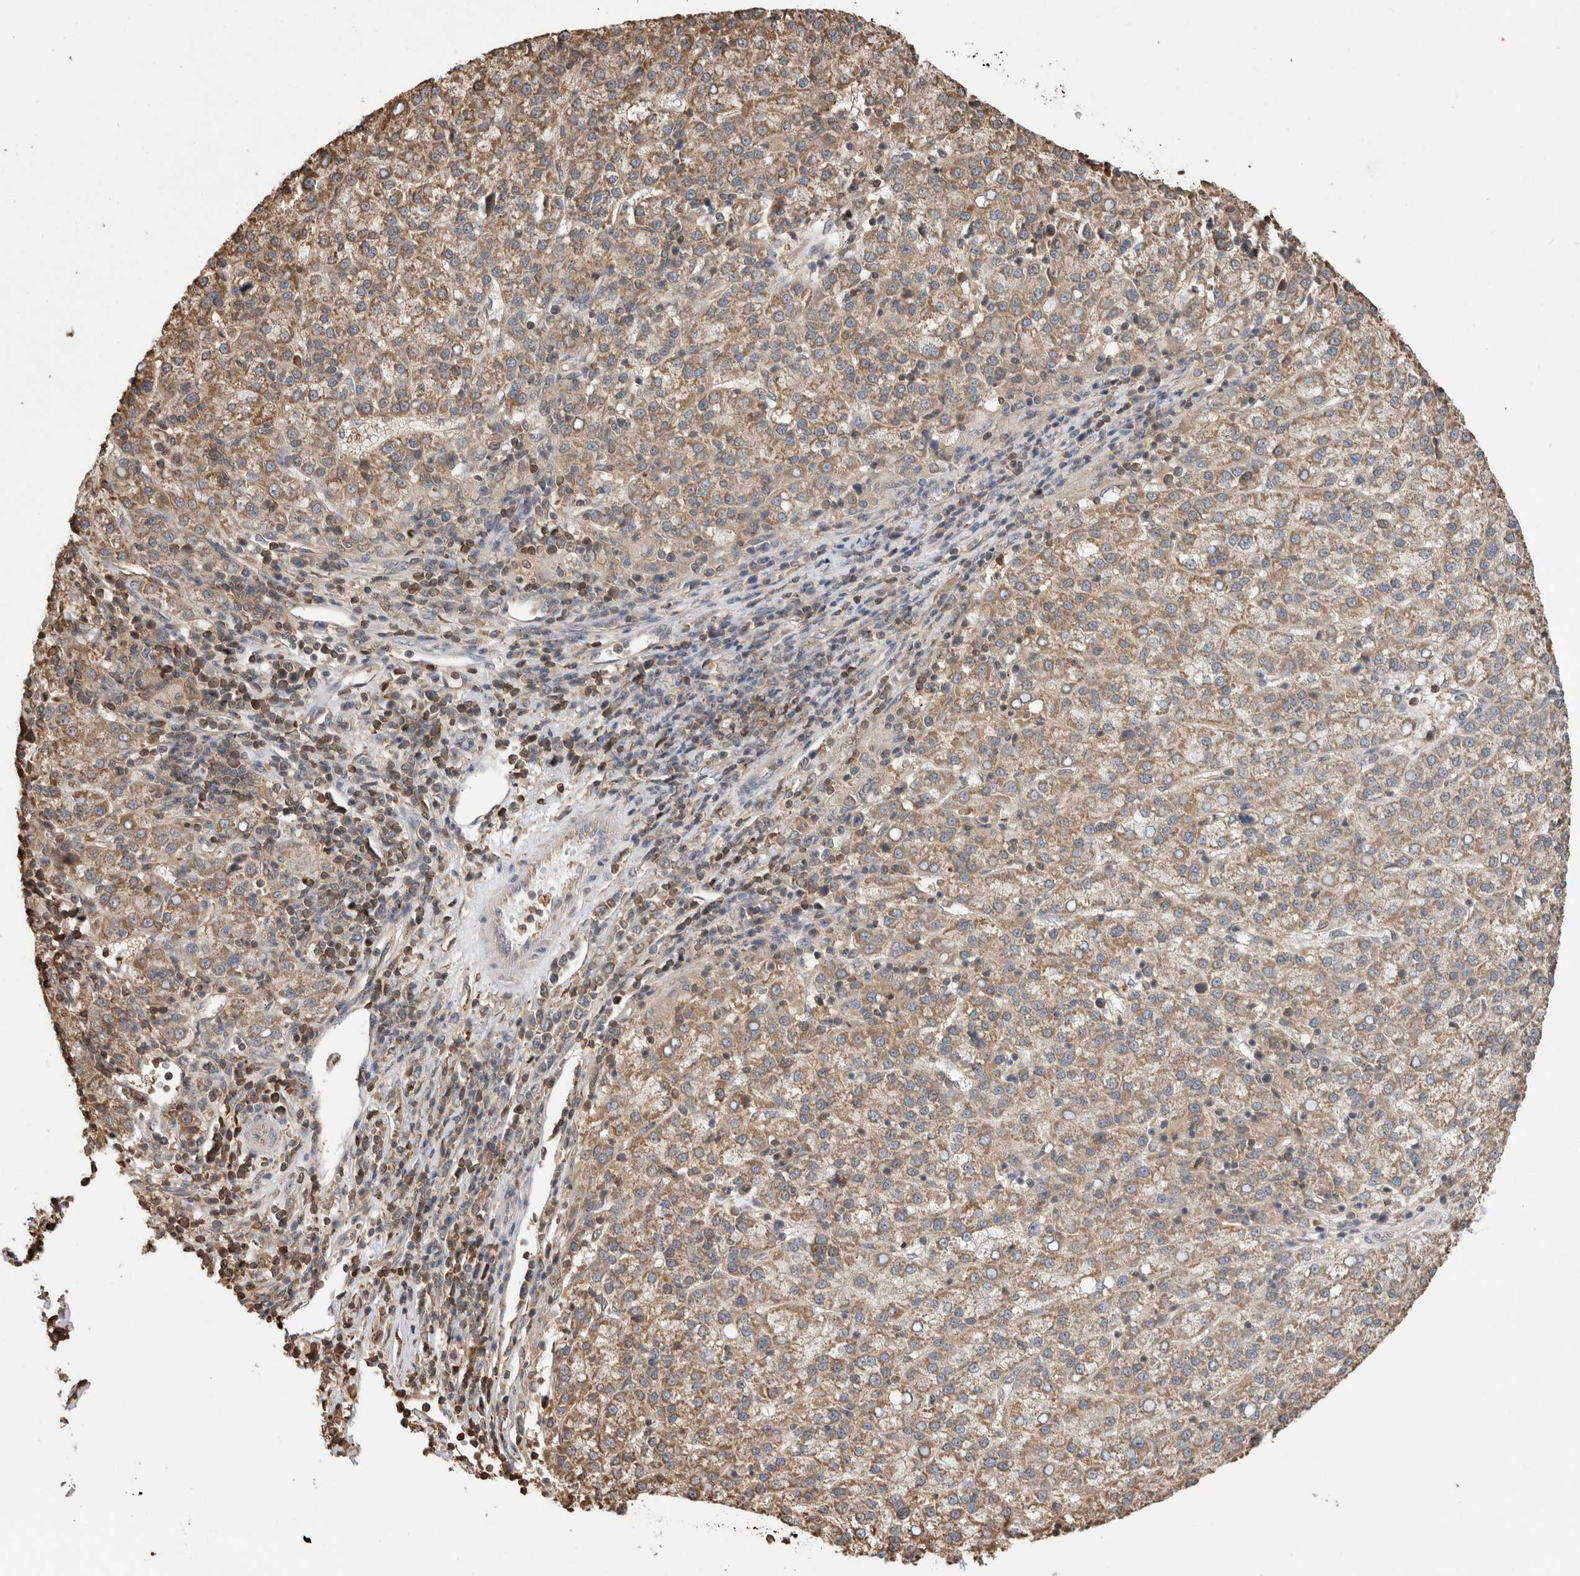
{"staining": {"intensity": "moderate", "quantity": ">75%", "location": "cytoplasmic/membranous"}, "tissue": "liver cancer", "cell_type": "Tumor cells", "image_type": "cancer", "snomed": [{"axis": "morphology", "description": "Carcinoma, Hepatocellular, NOS"}, {"axis": "topography", "description": "Liver"}], "caption": "Protein analysis of liver hepatocellular carcinoma tissue displays moderate cytoplasmic/membranous expression in about >75% of tumor cells. (DAB IHC with brightfield microscopy, high magnification).", "gene": "TRIM5", "patient": {"sex": "female", "age": 58}}